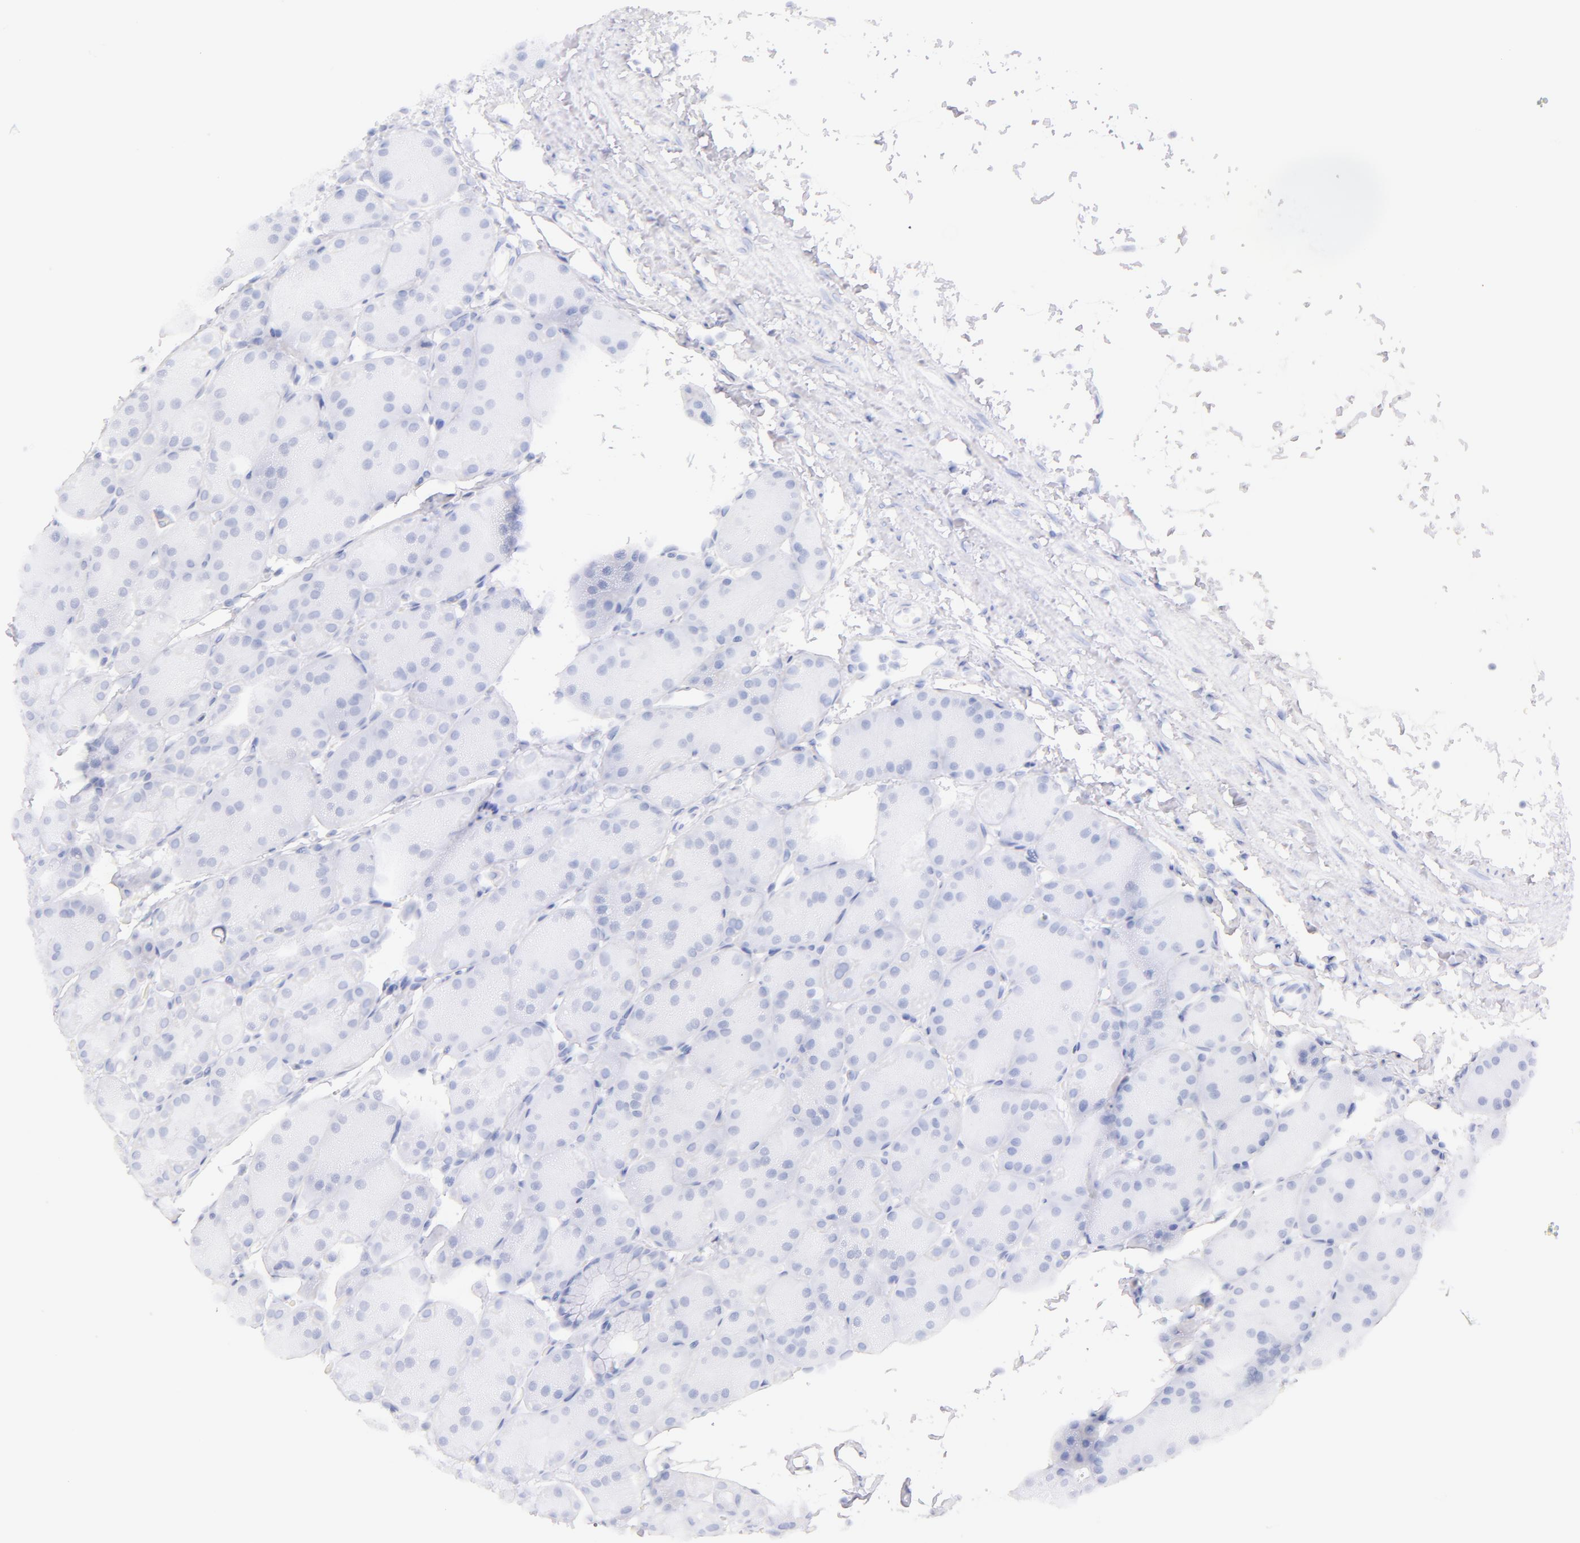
{"staining": {"intensity": "negative", "quantity": "none", "location": "none"}, "tissue": "stomach", "cell_type": "Glandular cells", "image_type": "normal", "snomed": [{"axis": "morphology", "description": "Adenocarcinoma, NOS"}, {"axis": "topography", "description": "Stomach, upper"}], "caption": "Histopathology image shows no protein positivity in glandular cells of benign stomach. Brightfield microscopy of IHC stained with DAB (brown) and hematoxylin (blue), captured at high magnification.", "gene": "CD44", "patient": {"sex": "male", "age": 47}}